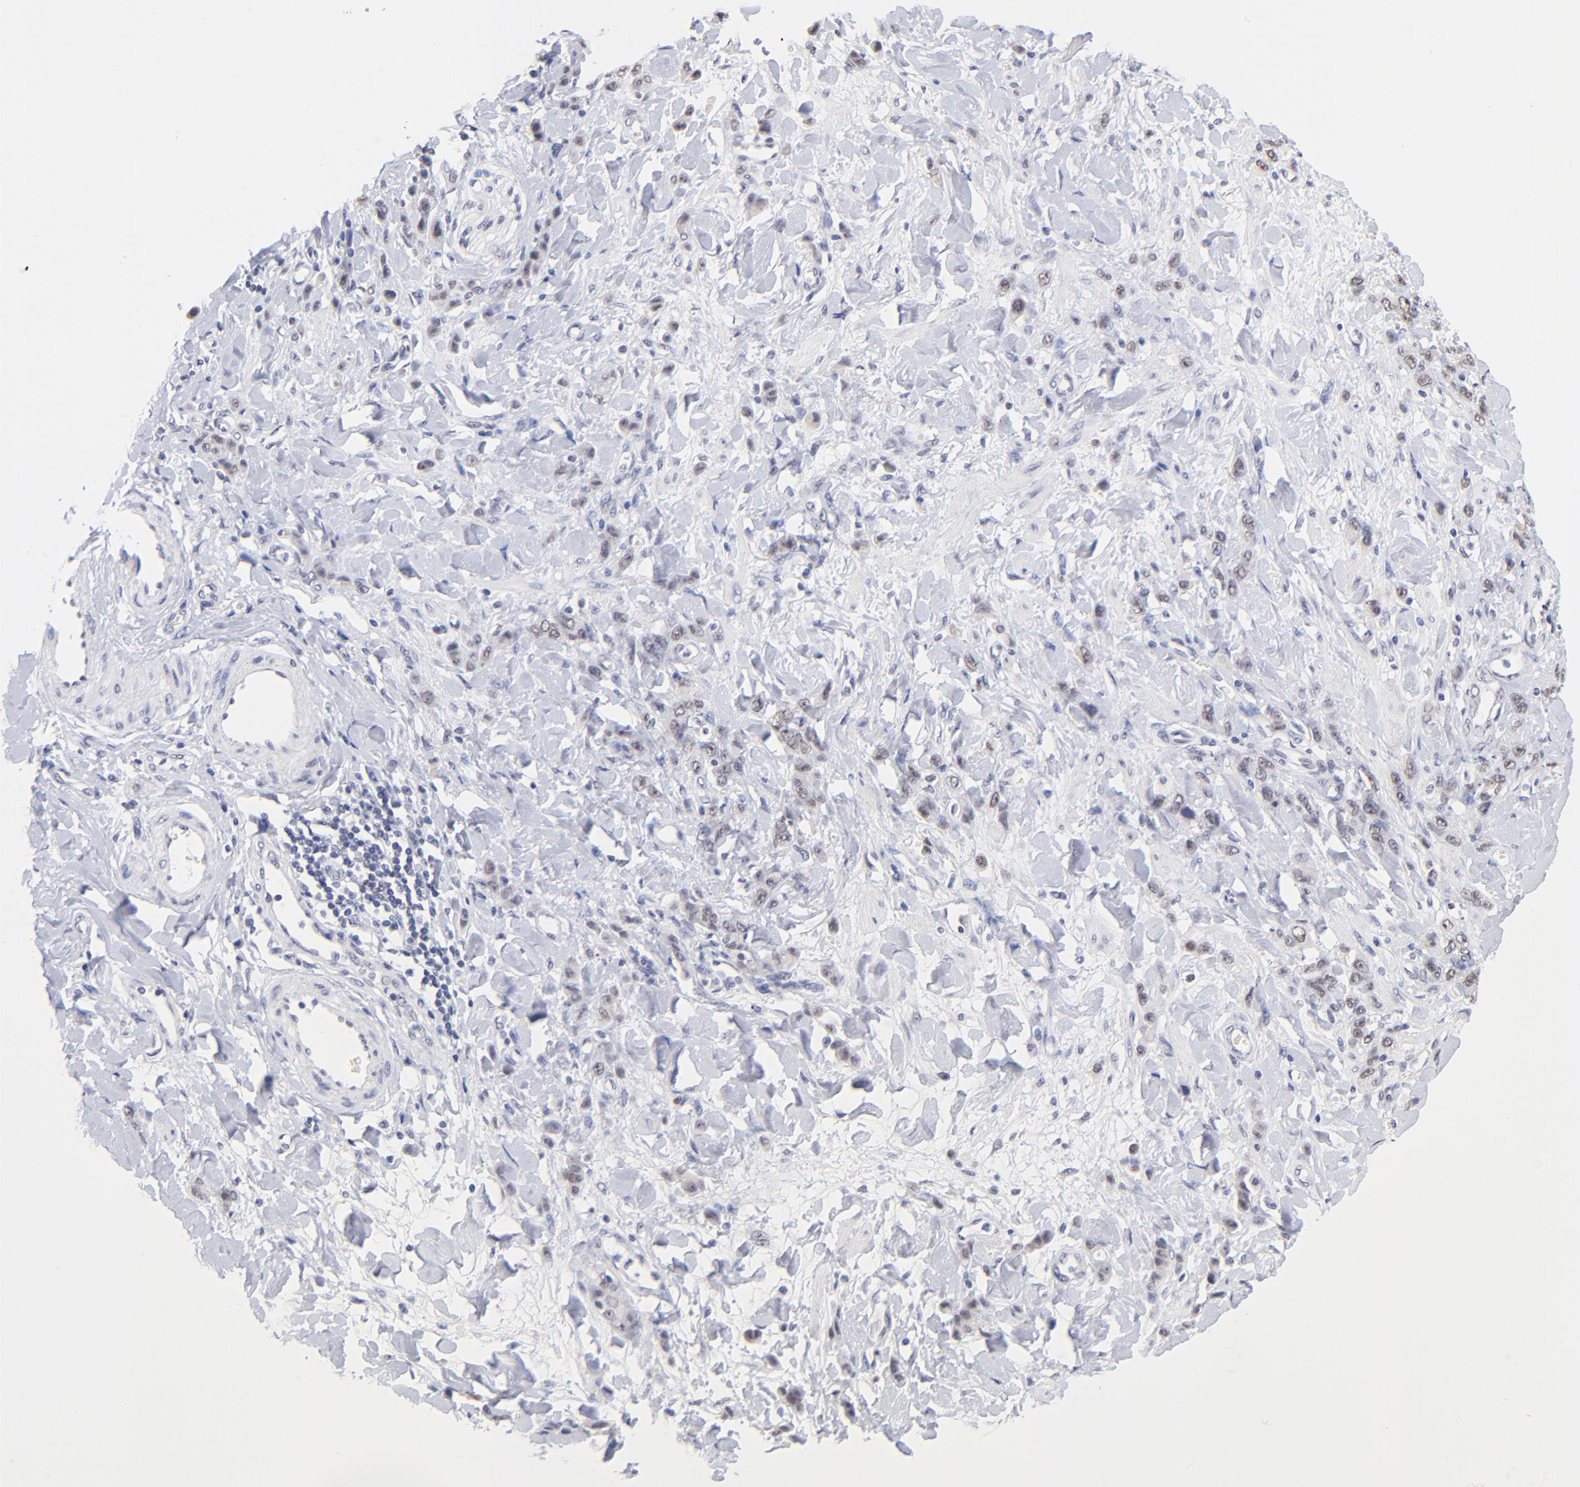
{"staining": {"intensity": "weak", "quantity": ">75%", "location": "nuclear"}, "tissue": "stomach cancer", "cell_type": "Tumor cells", "image_type": "cancer", "snomed": [{"axis": "morphology", "description": "Normal tissue, NOS"}, {"axis": "morphology", "description": "Adenocarcinoma, NOS"}, {"axis": "topography", "description": "Stomach"}], "caption": "A low amount of weak nuclear expression is present in about >75% of tumor cells in stomach adenocarcinoma tissue. Nuclei are stained in blue.", "gene": "ZNF74", "patient": {"sex": "male", "age": 82}}